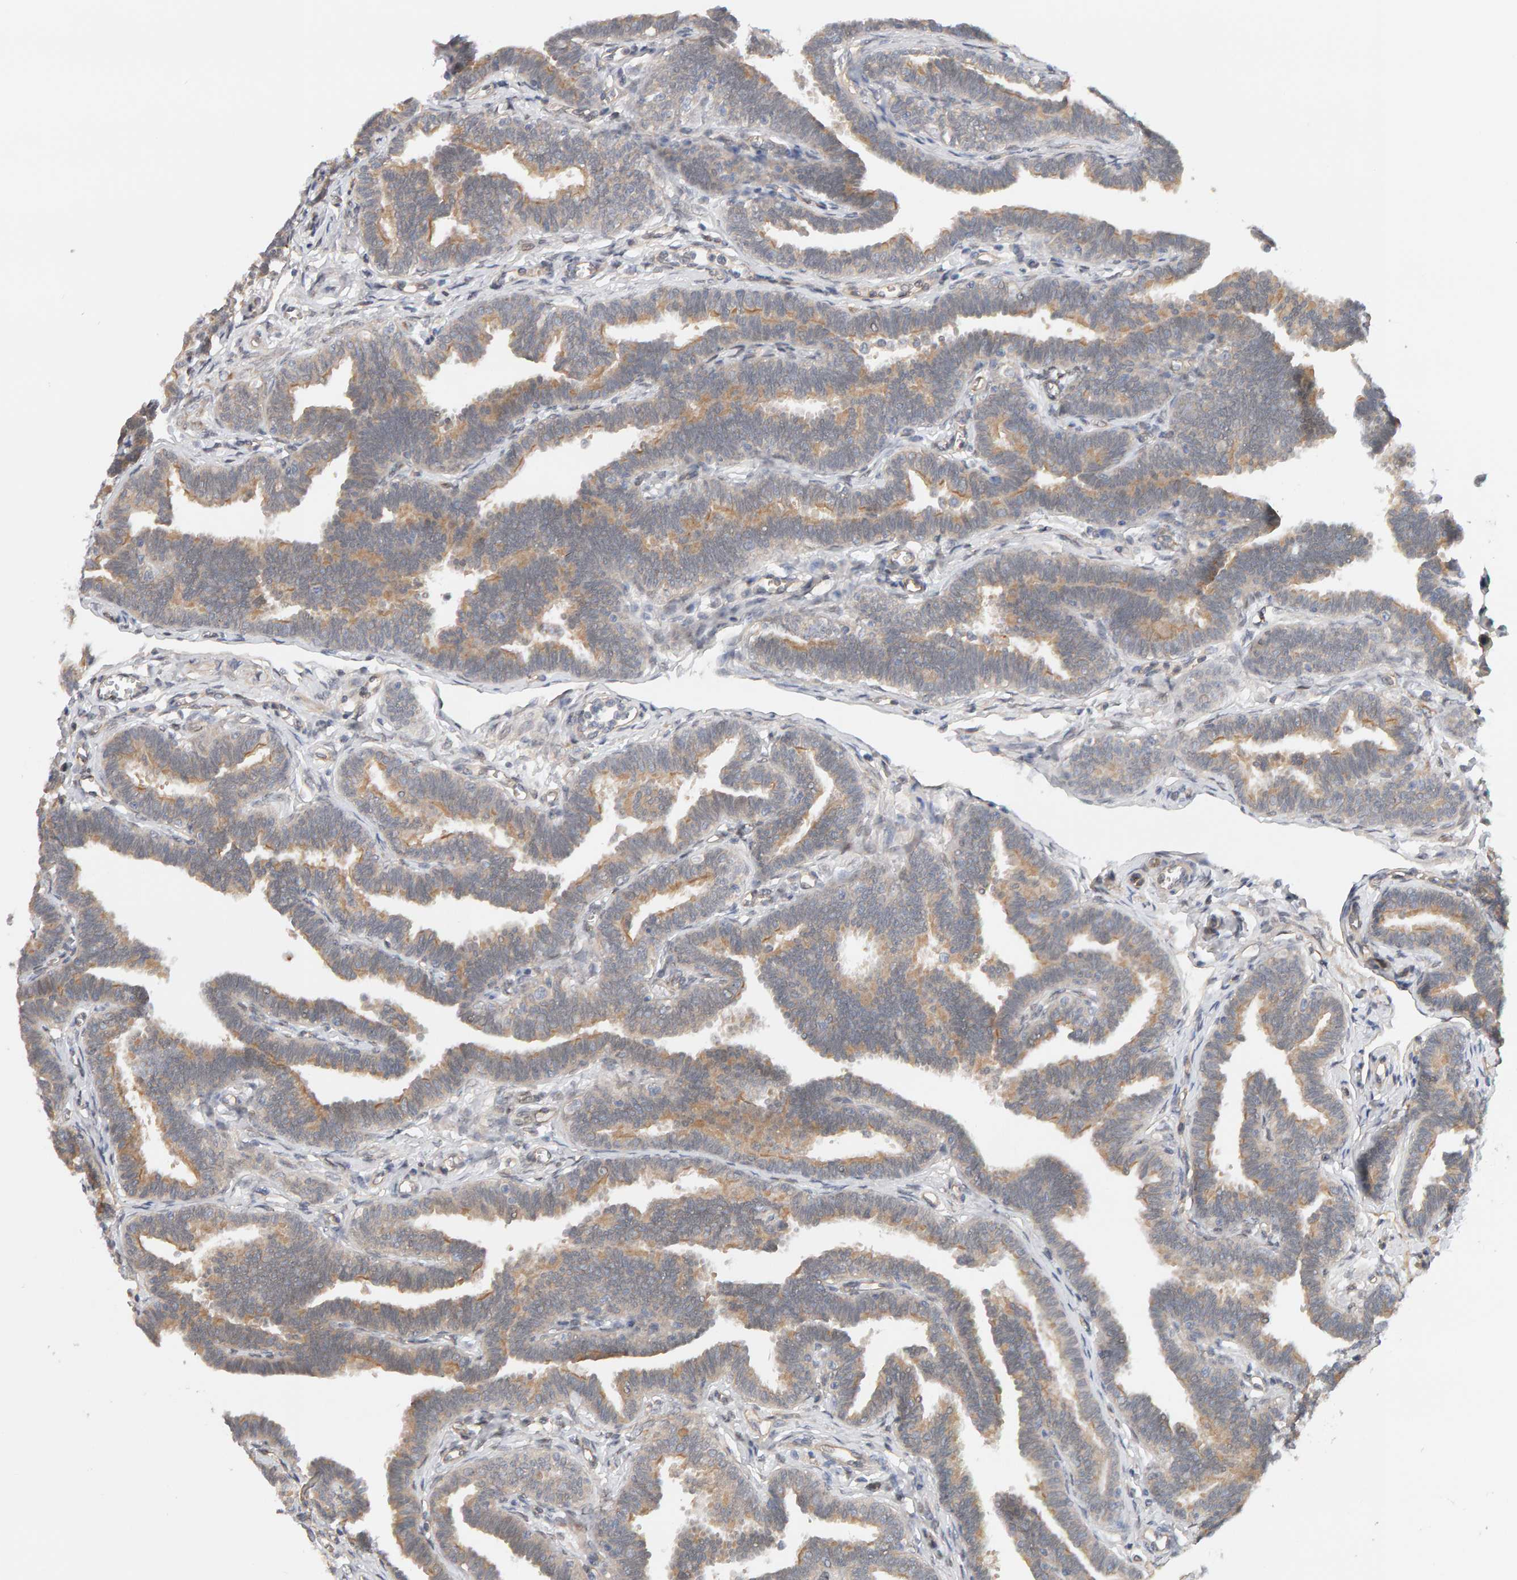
{"staining": {"intensity": "moderate", "quantity": "25%-75%", "location": "cytoplasmic/membranous"}, "tissue": "fallopian tube", "cell_type": "Glandular cells", "image_type": "normal", "snomed": [{"axis": "morphology", "description": "Normal tissue, NOS"}, {"axis": "topography", "description": "Fallopian tube"}, {"axis": "topography", "description": "Ovary"}], "caption": "The photomicrograph displays a brown stain indicating the presence of a protein in the cytoplasmic/membranous of glandular cells in fallopian tube.", "gene": "PPP1R16A", "patient": {"sex": "female", "age": 23}}